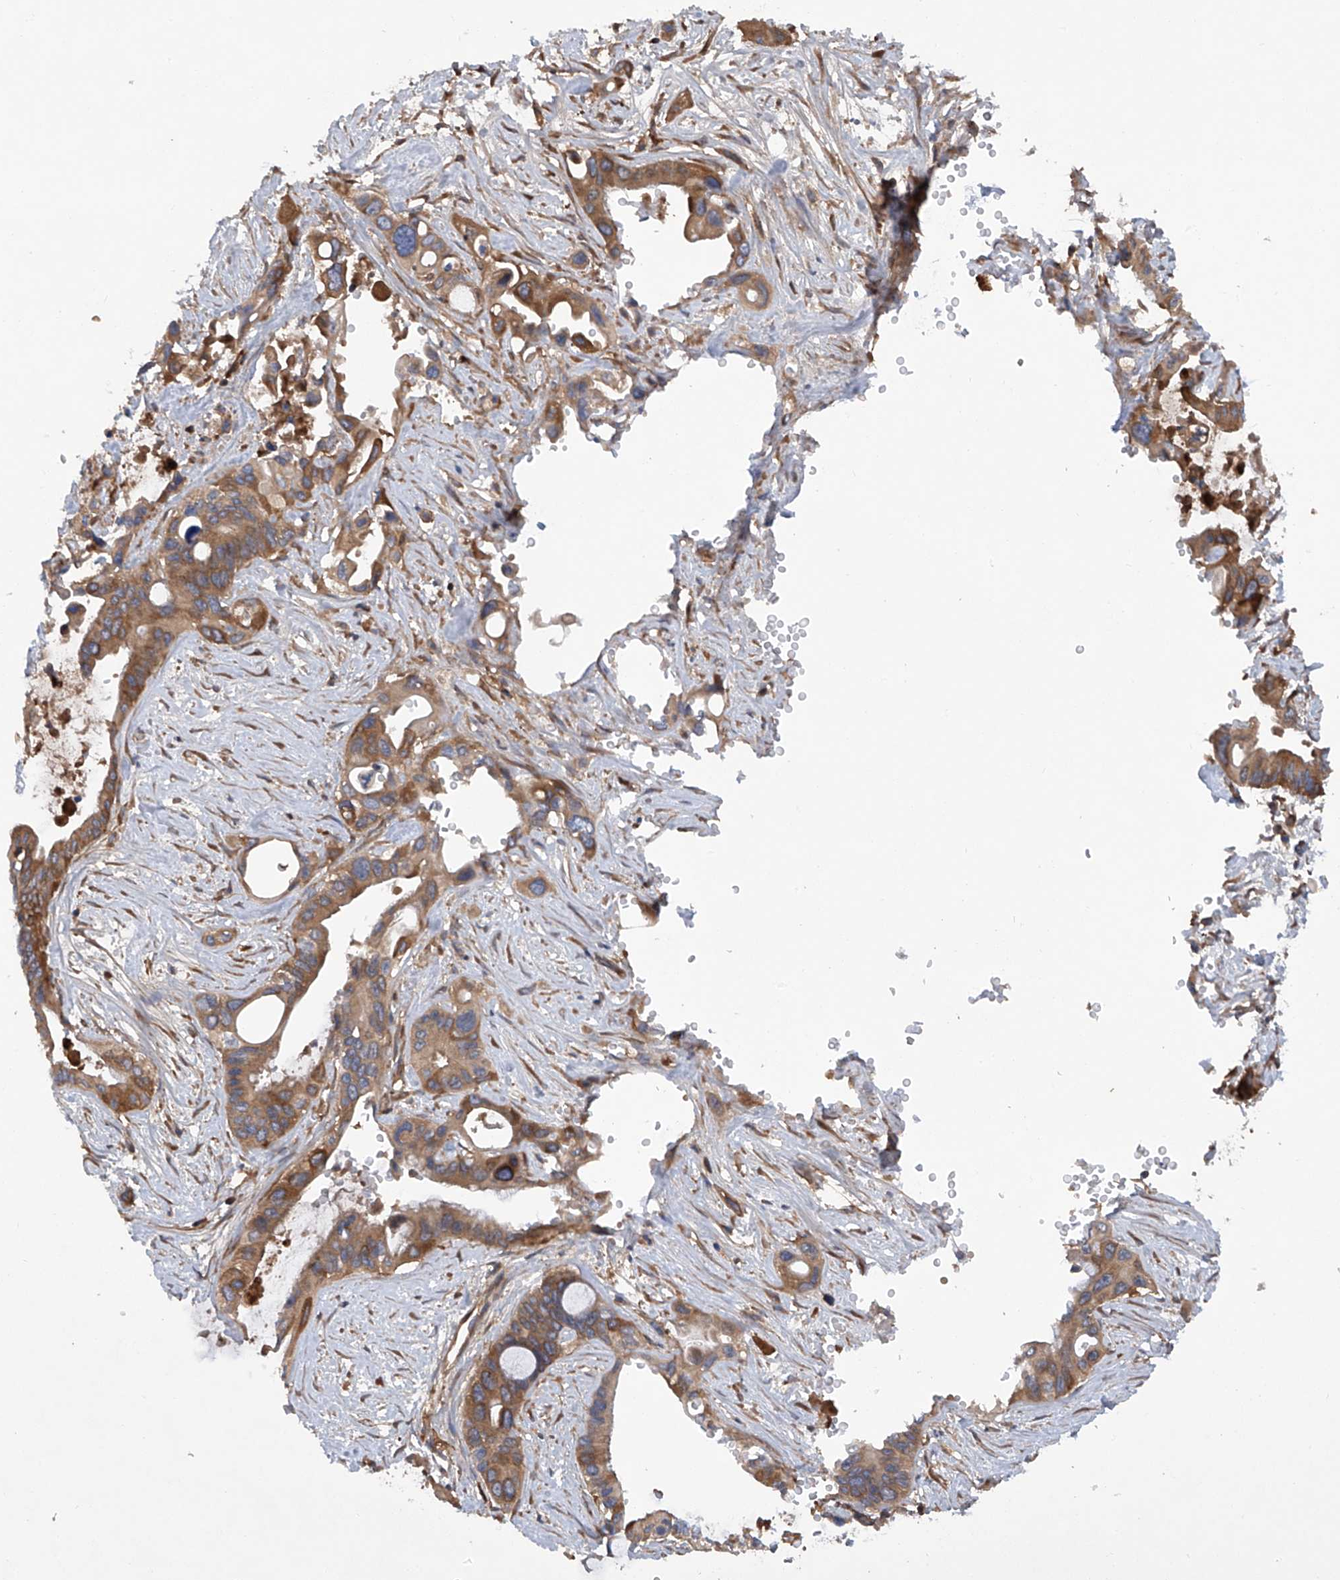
{"staining": {"intensity": "moderate", "quantity": ">75%", "location": "cytoplasmic/membranous"}, "tissue": "pancreatic cancer", "cell_type": "Tumor cells", "image_type": "cancer", "snomed": [{"axis": "morphology", "description": "Adenocarcinoma, NOS"}, {"axis": "topography", "description": "Pancreas"}], "caption": "IHC photomicrograph of pancreatic cancer (adenocarcinoma) stained for a protein (brown), which demonstrates medium levels of moderate cytoplasmic/membranous expression in about >75% of tumor cells.", "gene": "ASCC3", "patient": {"sex": "male", "age": 66}}